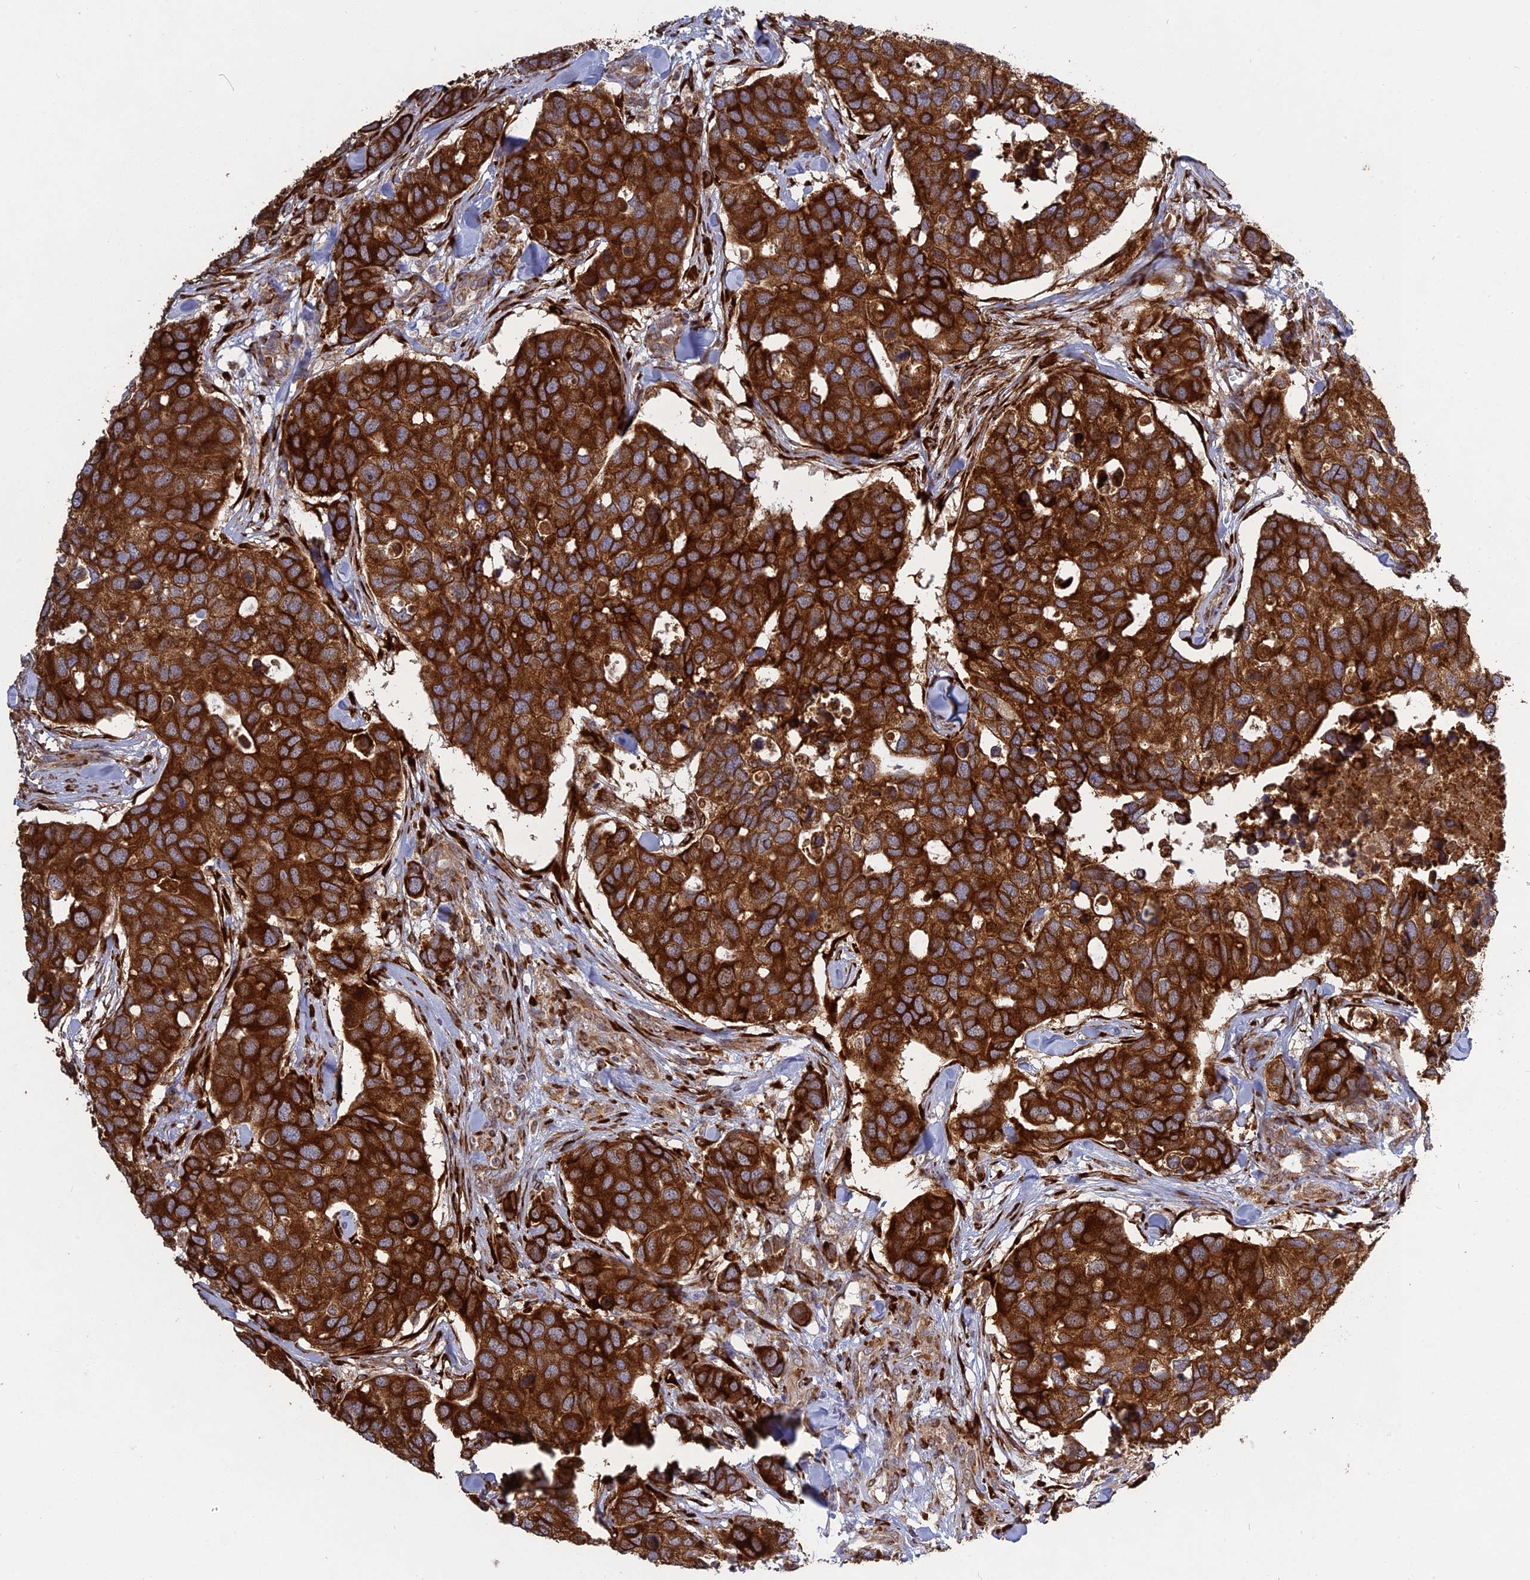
{"staining": {"intensity": "strong", "quantity": ">75%", "location": "cytoplasmic/membranous"}, "tissue": "breast cancer", "cell_type": "Tumor cells", "image_type": "cancer", "snomed": [{"axis": "morphology", "description": "Duct carcinoma"}, {"axis": "topography", "description": "Breast"}], "caption": "Tumor cells exhibit strong cytoplasmic/membranous expression in approximately >75% of cells in breast cancer (intraductal carcinoma). The staining was performed using DAB (3,3'-diaminobenzidine), with brown indicating positive protein expression. Nuclei are stained blue with hematoxylin.", "gene": "PPIC", "patient": {"sex": "female", "age": 83}}